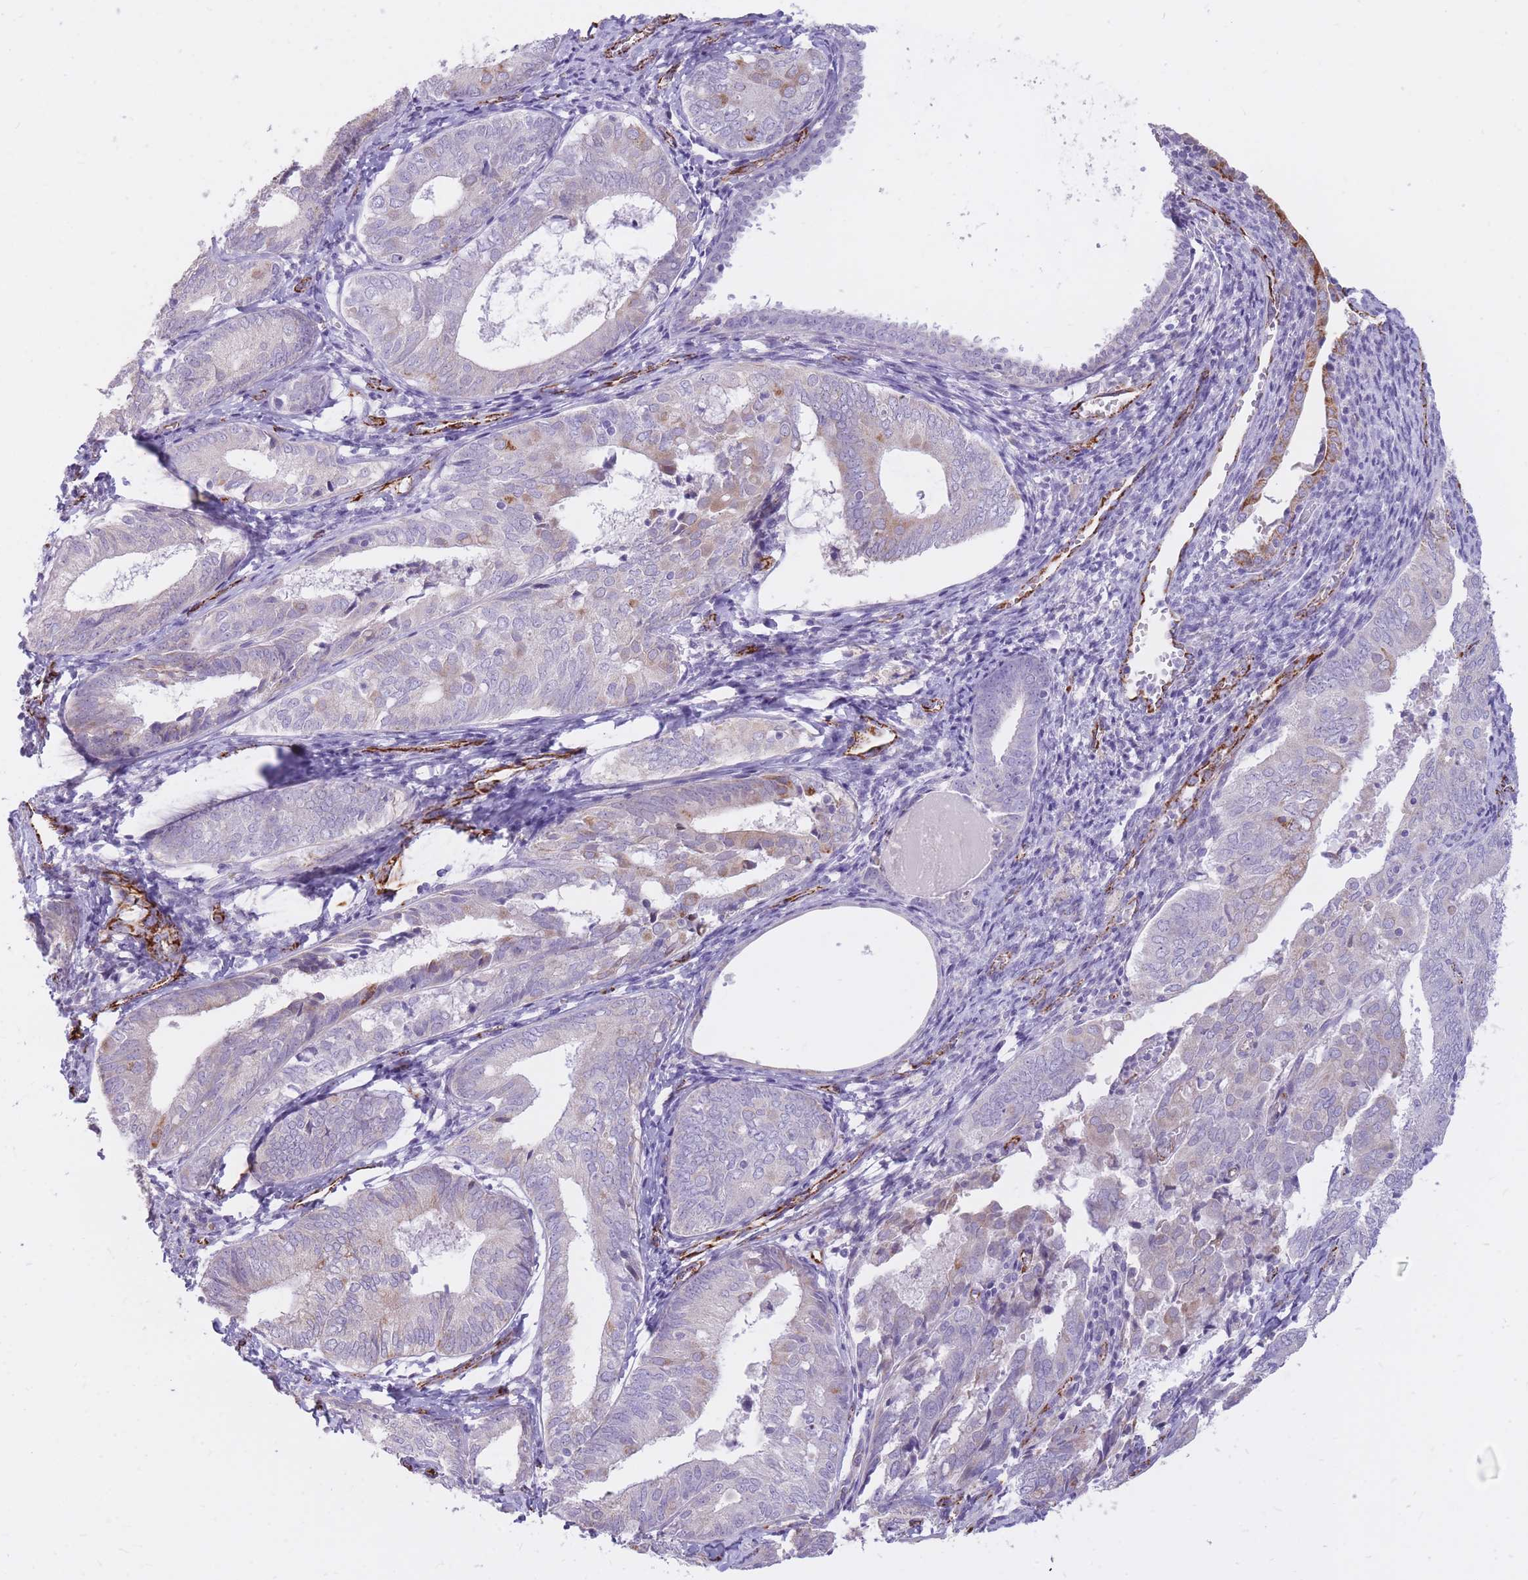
{"staining": {"intensity": "moderate", "quantity": "<25%", "location": "cytoplasmic/membranous"}, "tissue": "endometrial cancer", "cell_type": "Tumor cells", "image_type": "cancer", "snomed": [{"axis": "morphology", "description": "Adenocarcinoma, NOS"}, {"axis": "topography", "description": "Endometrium"}], "caption": "Immunohistochemical staining of endometrial cancer reveals low levels of moderate cytoplasmic/membranous positivity in about <25% of tumor cells.", "gene": "RNF170", "patient": {"sex": "female", "age": 87}}